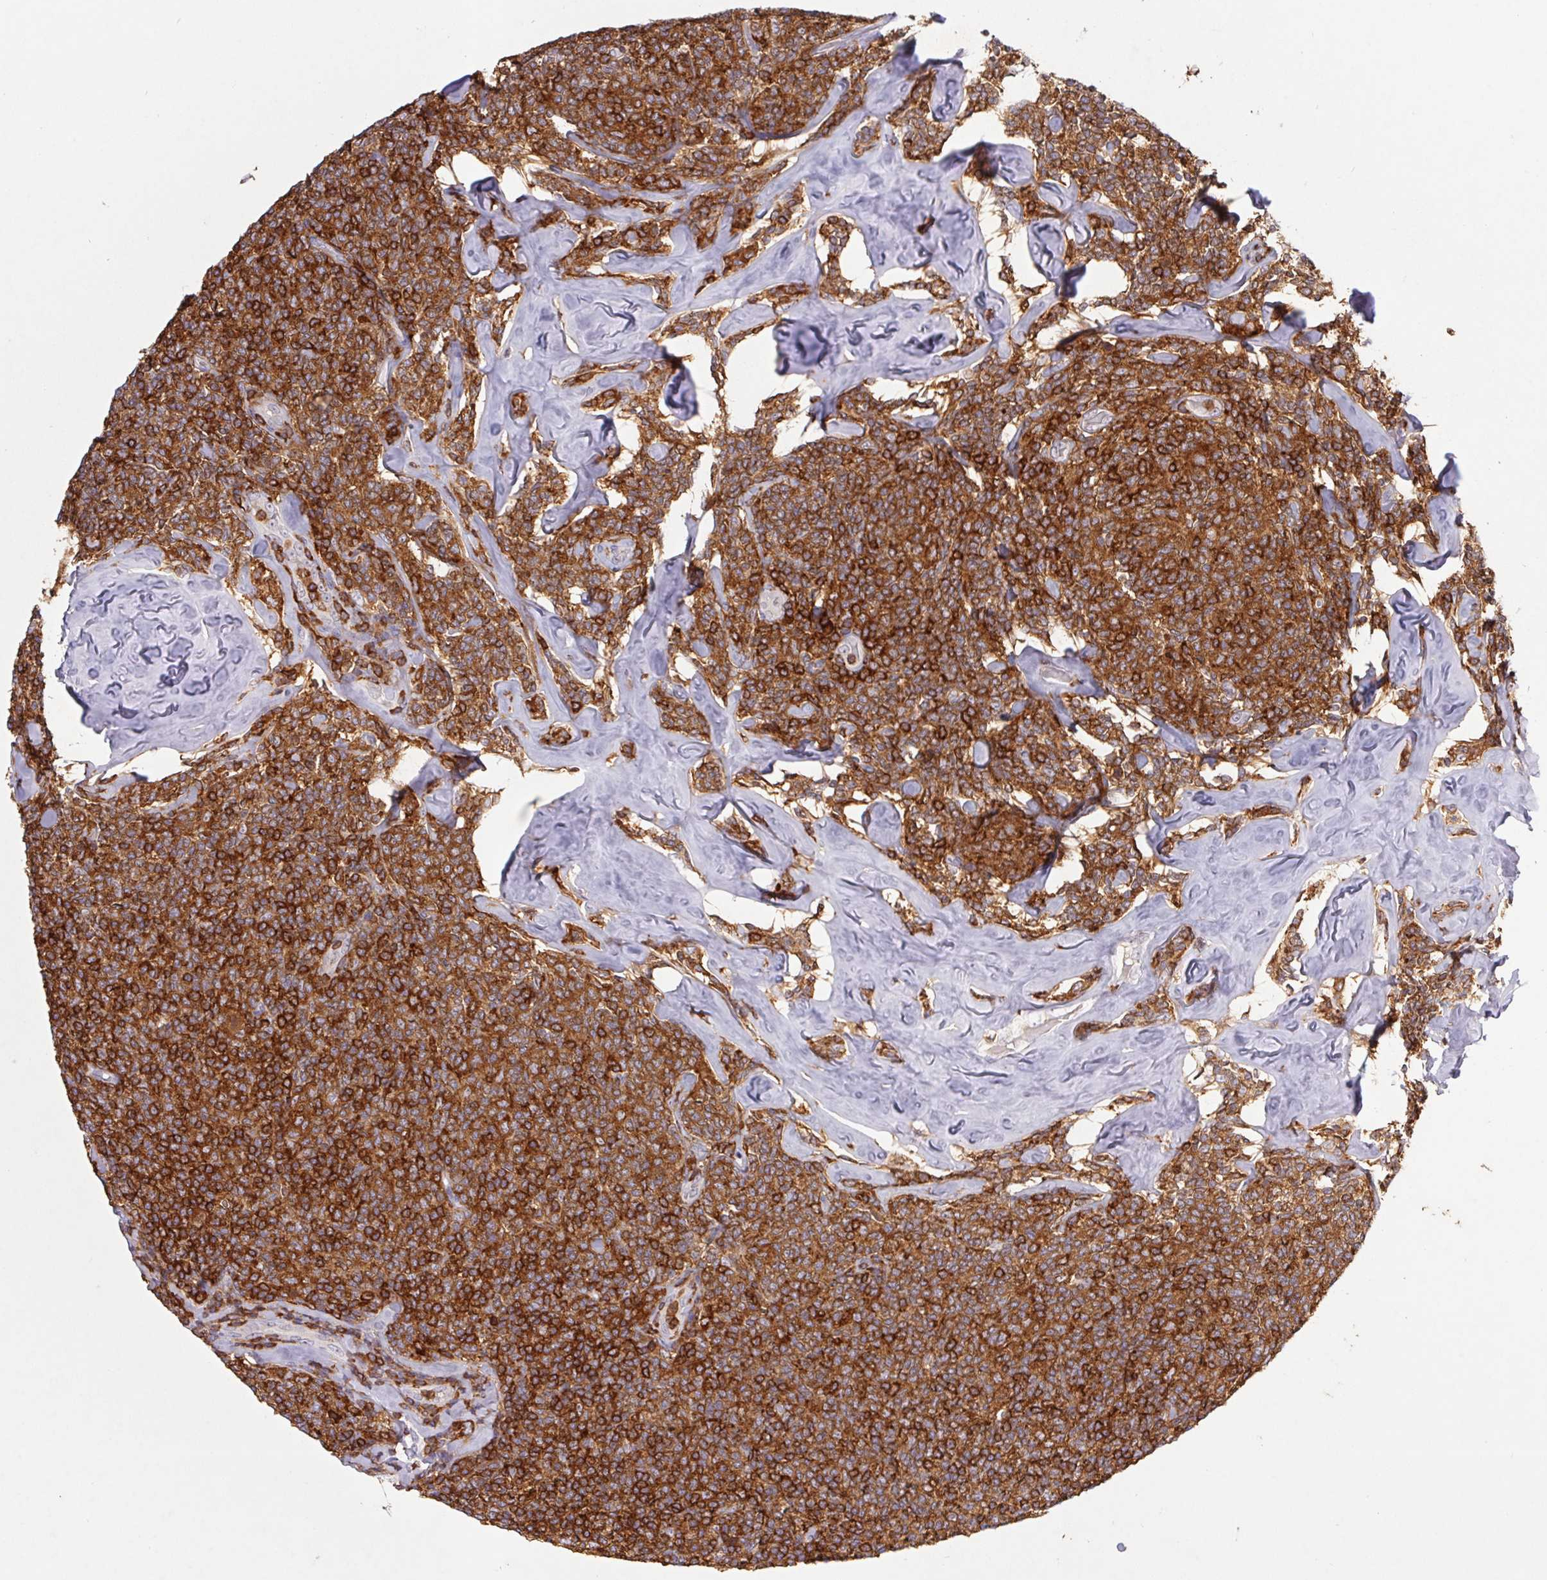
{"staining": {"intensity": "strong", "quantity": ">75%", "location": "cytoplasmic/membranous"}, "tissue": "lymphoma", "cell_type": "Tumor cells", "image_type": "cancer", "snomed": [{"axis": "morphology", "description": "Malignant lymphoma, non-Hodgkin's type, Low grade"}, {"axis": "topography", "description": "Lymph node"}], "caption": "Lymphoma stained with immunohistochemistry shows strong cytoplasmic/membranous staining in approximately >75% of tumor cells.", "gene": "APBB1IP", "patient": {"sex": "female", "age": 56}}